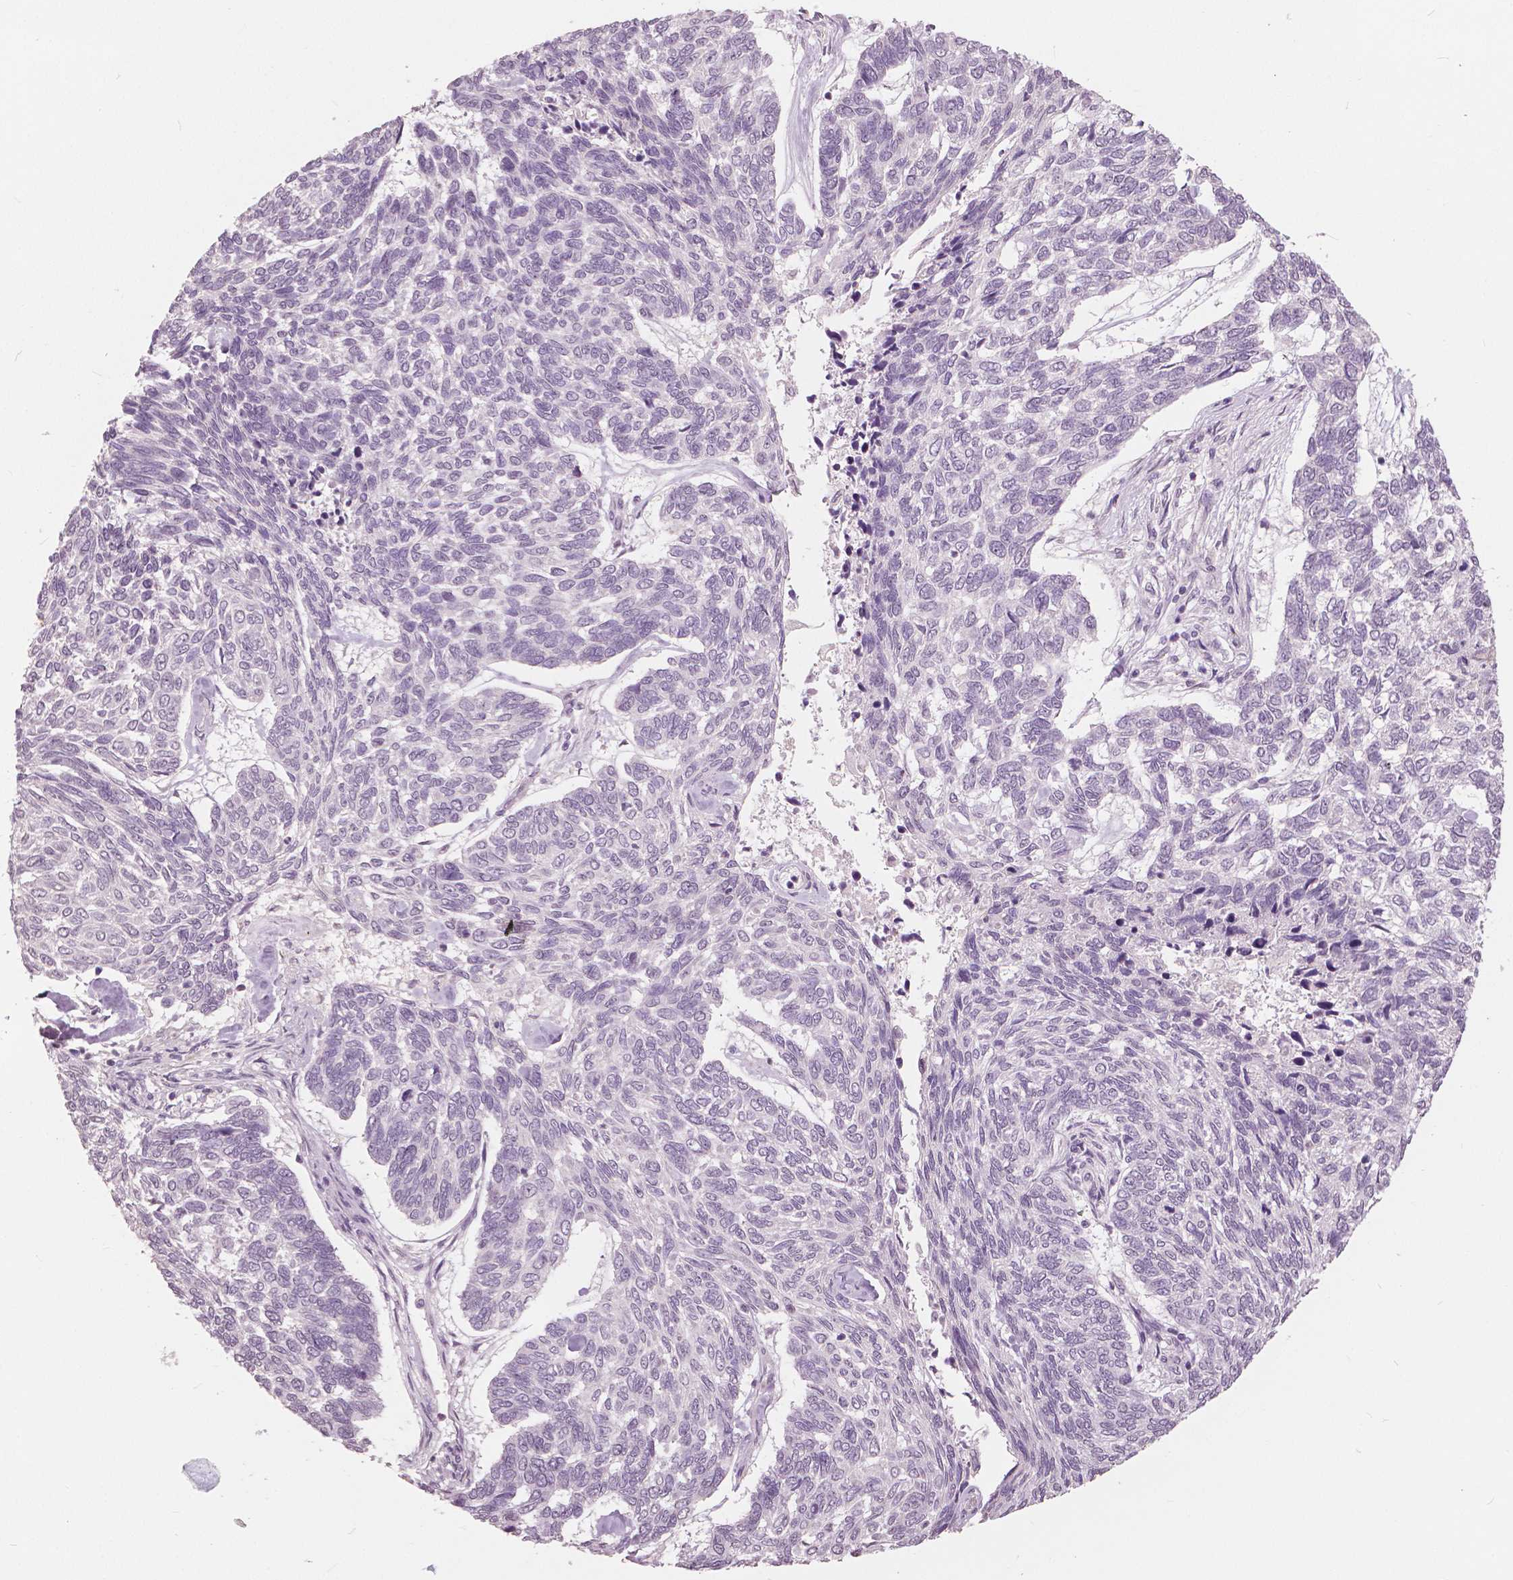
{"staining": {"intensity": "negative", "quantity": "none", "location": "none"}, "tissue": "skin cancer", "cell_type": "Tumor cells", "image_type": "cancer", "snomed": [{"axis": "morphology", "description": "Basal cell carcinoma"}, {"axis": "topography", "description": "Skin"}], "caption": "The image shows no significant positivity in tumor cells of skin basal cell carcinoma. (DAB IHC visualized using brightfield microscopy, high magnification).", "gene": "NANOG", "patient": {"sex": "female", "age": 65}}